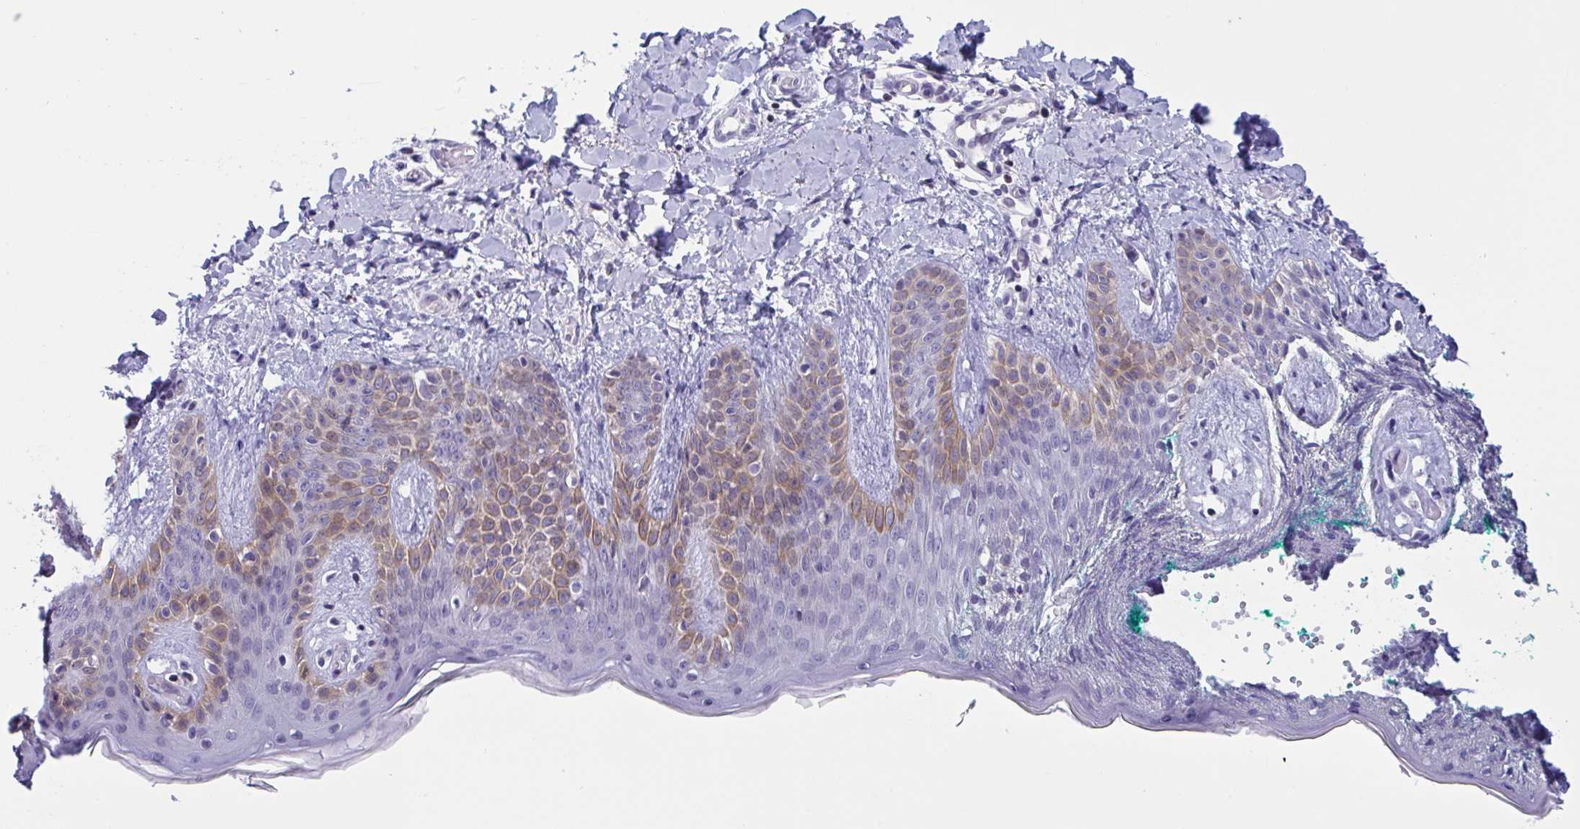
{"staining": {"intensity": "negative", "quantity": "none", "location": "none"}, "tissue": "skin", "cell_type": "Fibroblasts", "image_type": "normal", "snomed": [{"axis": "morphology", "description": "Normal tissue, NOS"}, {"axis": "topography", "description": "Skin"}], "caption": "IHC histopathology image of benign skin stained for a protein (brown), which demonstrates no staining in fibroblasts.", "gene": "SNX11", "patient": {"sex": "male", "age": 16}}